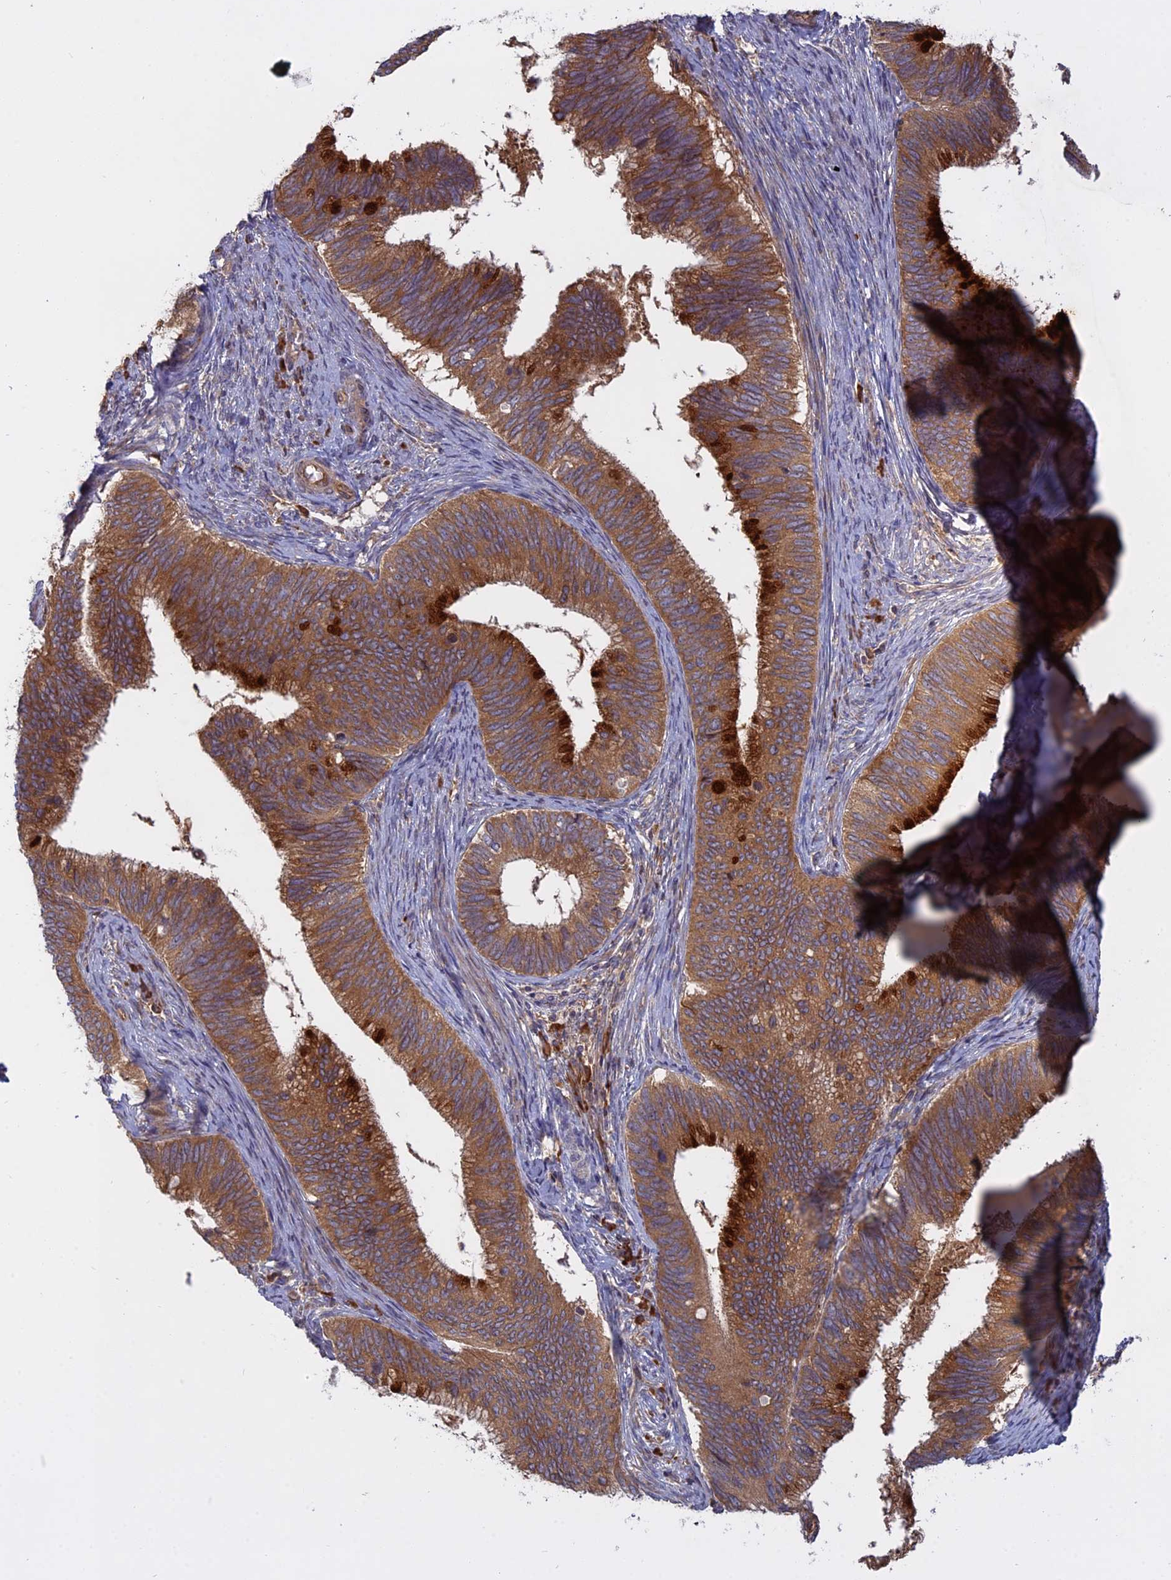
{"staining": {"intensity": "strong", "quantity": ">75%", "location": "cytoplasmic/membranous"}, "tissue": "cervical cancer", "cell_type": "Tumor cells", "image_type": "cancer", "snomed": [{"axis": "morphology", "description": "Adenocarcinoma, NOS"}, {"axis": "topography", "description": "Cervix"}], "caption": "Protein staining by immunohistochemistry (IHC) displays strong cytoplasmic/membranous positivity in approximately >75% of tumor cells in cervical cancer. Using DAB (3,3'-diaminobenzidine) (brown) and hematoxylin (blue) stains, captured at high magnification using brightfield microscopy.", "gene": "TMEM208", "patient": {"sex": "female", "age": 42}}